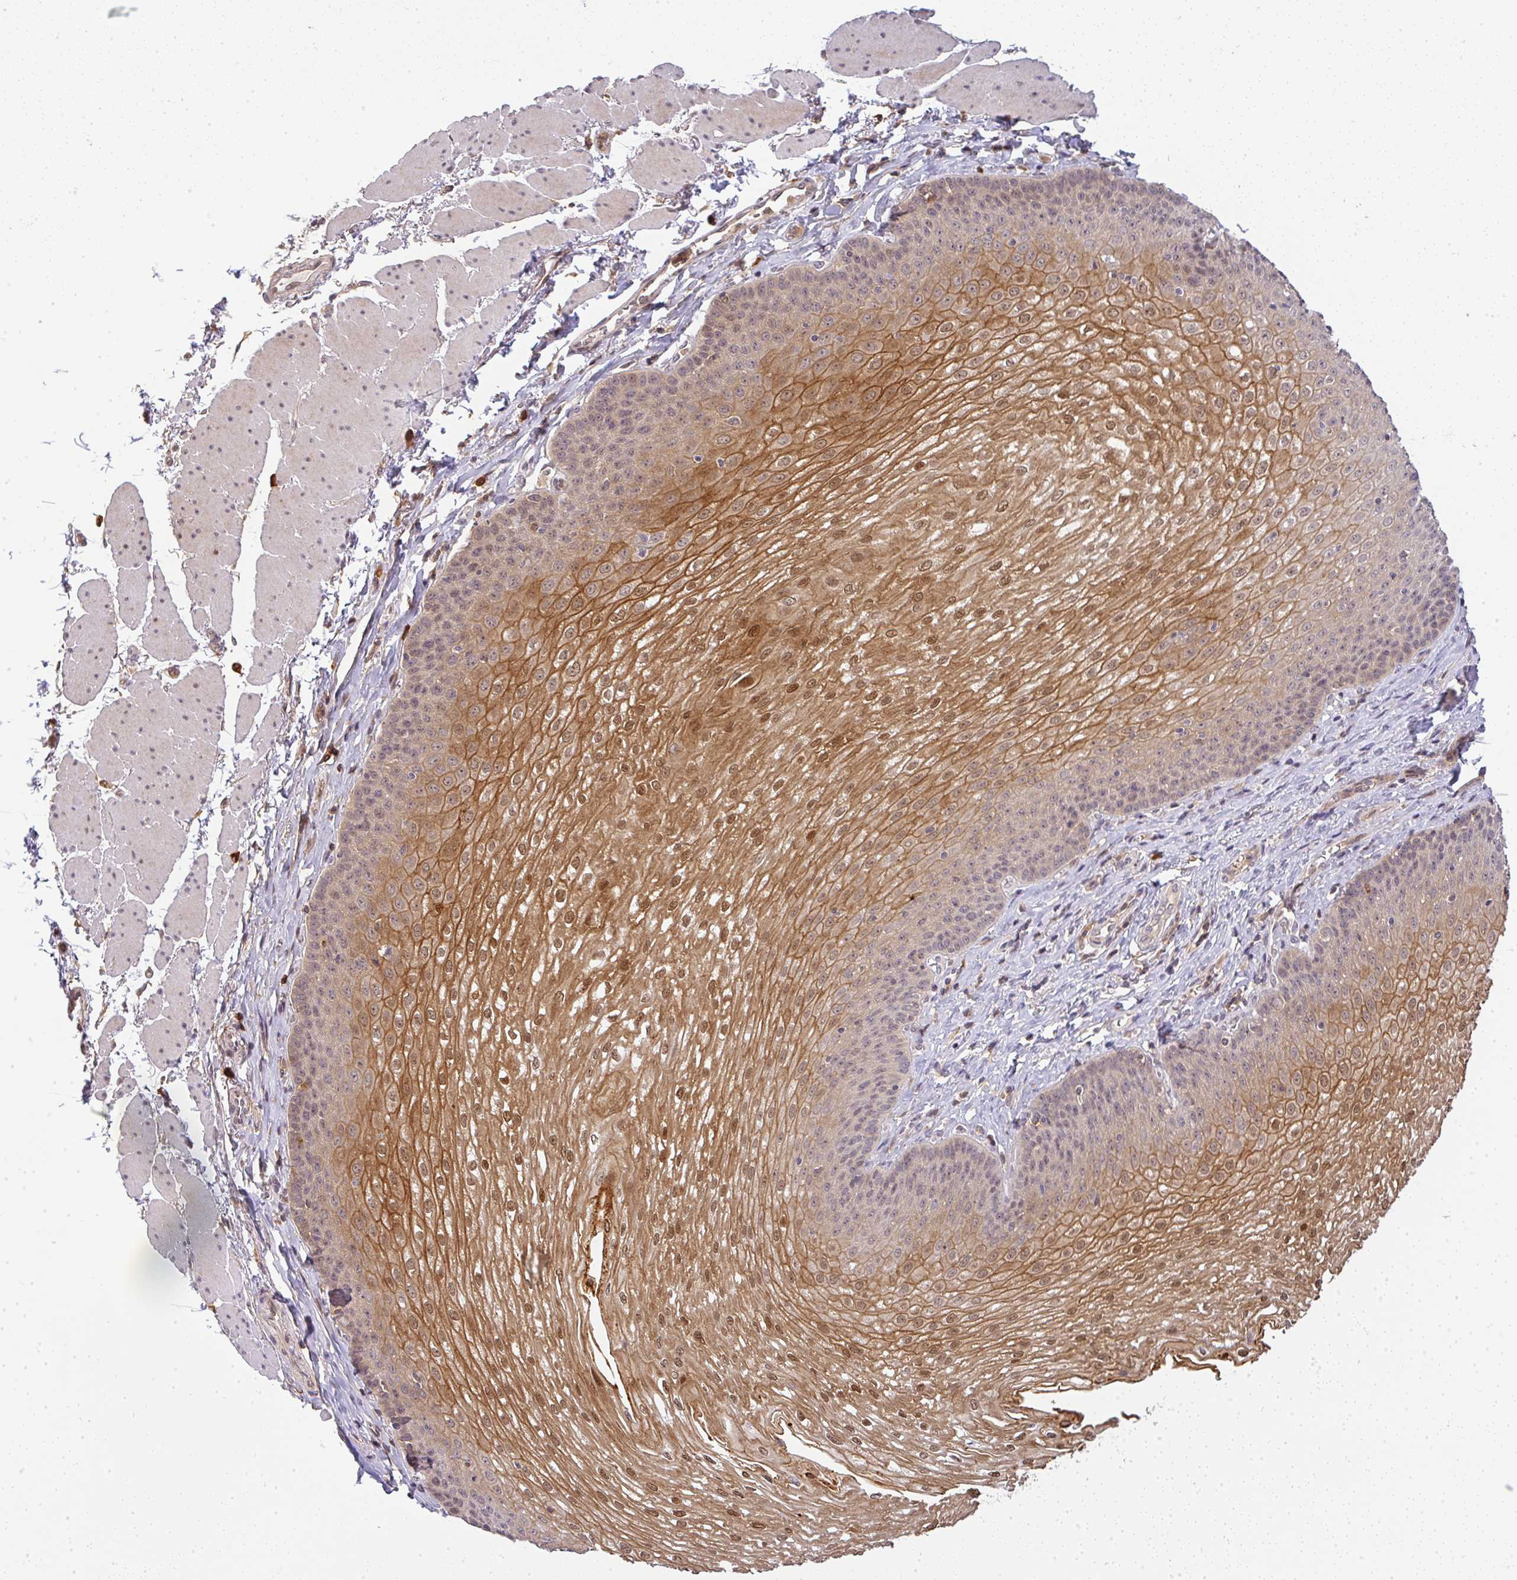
{"staining": {"intensity": "moderate", "quantity": "25%-75%", "location": "cytoplasmic/membranous,nuclear"}, "tissue": "esophagus", "cell_type": "Squamous epithelial cells", "image_type": "normal", "snomed": [{"axis": "morphology", "description": "Normal tissue, NOS"}, {"axis": "topography", "description": "Esophagus"}], "caption": "Brown immunohistochemical staining in normal human esophagus shows moderate cytoplasmic/membranous,nuclear expression in about 25%-75% of squamous epithelial cells.", "gene": "FAM153A", "patient": {"sex": "female", "age": 81}}